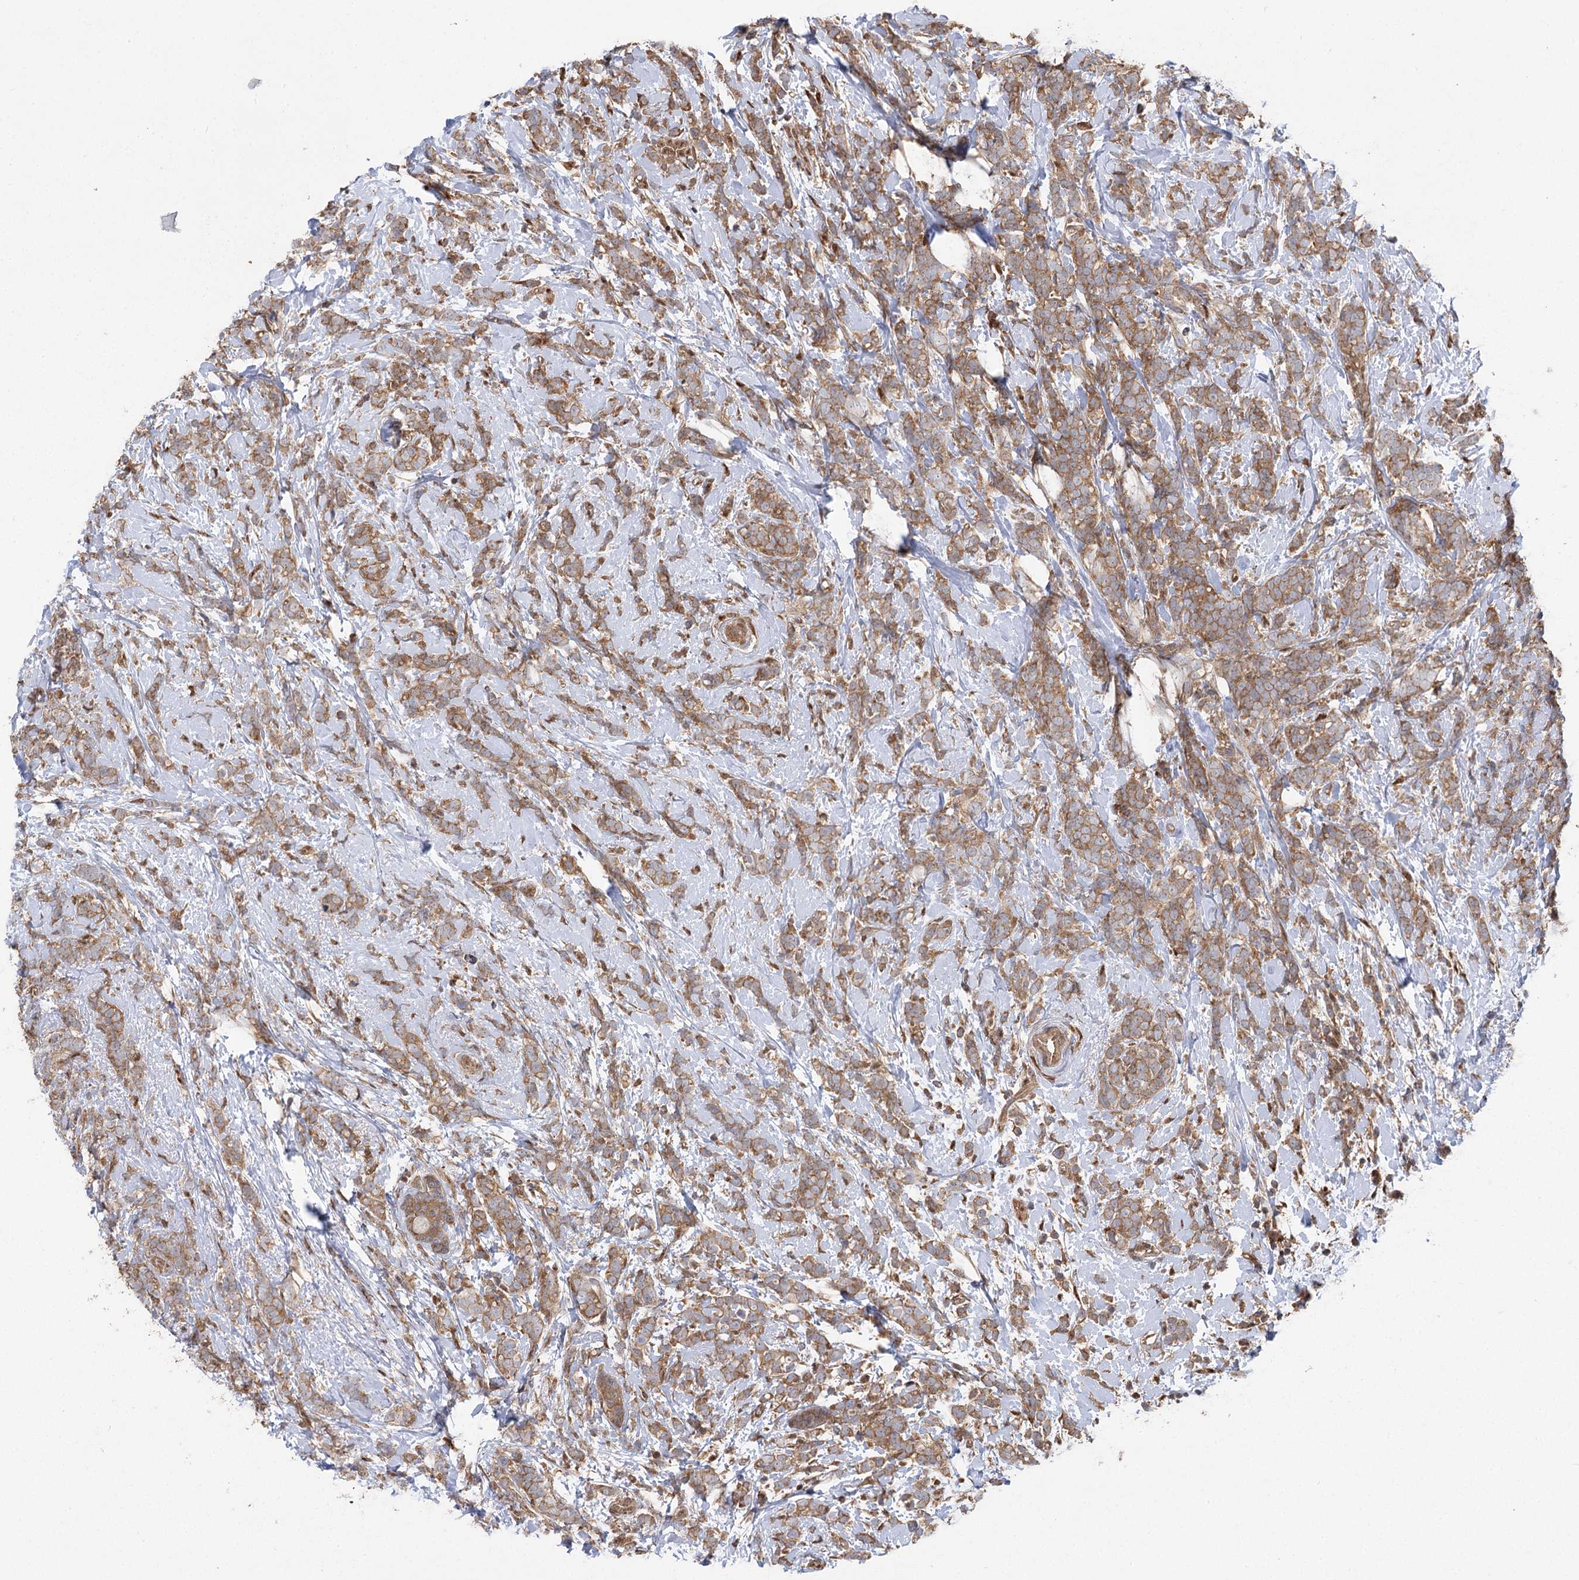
{"staining": {"intensity": "moderate", "quantity": ">75%", "location": "cytoplasmic/membranous"}, "tissue": "breast cancer", "cell_type": "Tumor cells", "image_type": "cancer", "snomed": [{"axis": "morphology", "description": "Lobular carcinoma"}, {"axis": "topography", "description": "Breast"}], "caption": "Moderate cytoplasmic/membranous positivity is present in approximately >75% of tumor cells in breast cancer.", "gene": "C12orf4", "patient": {"sex": "female", "age": 58}}